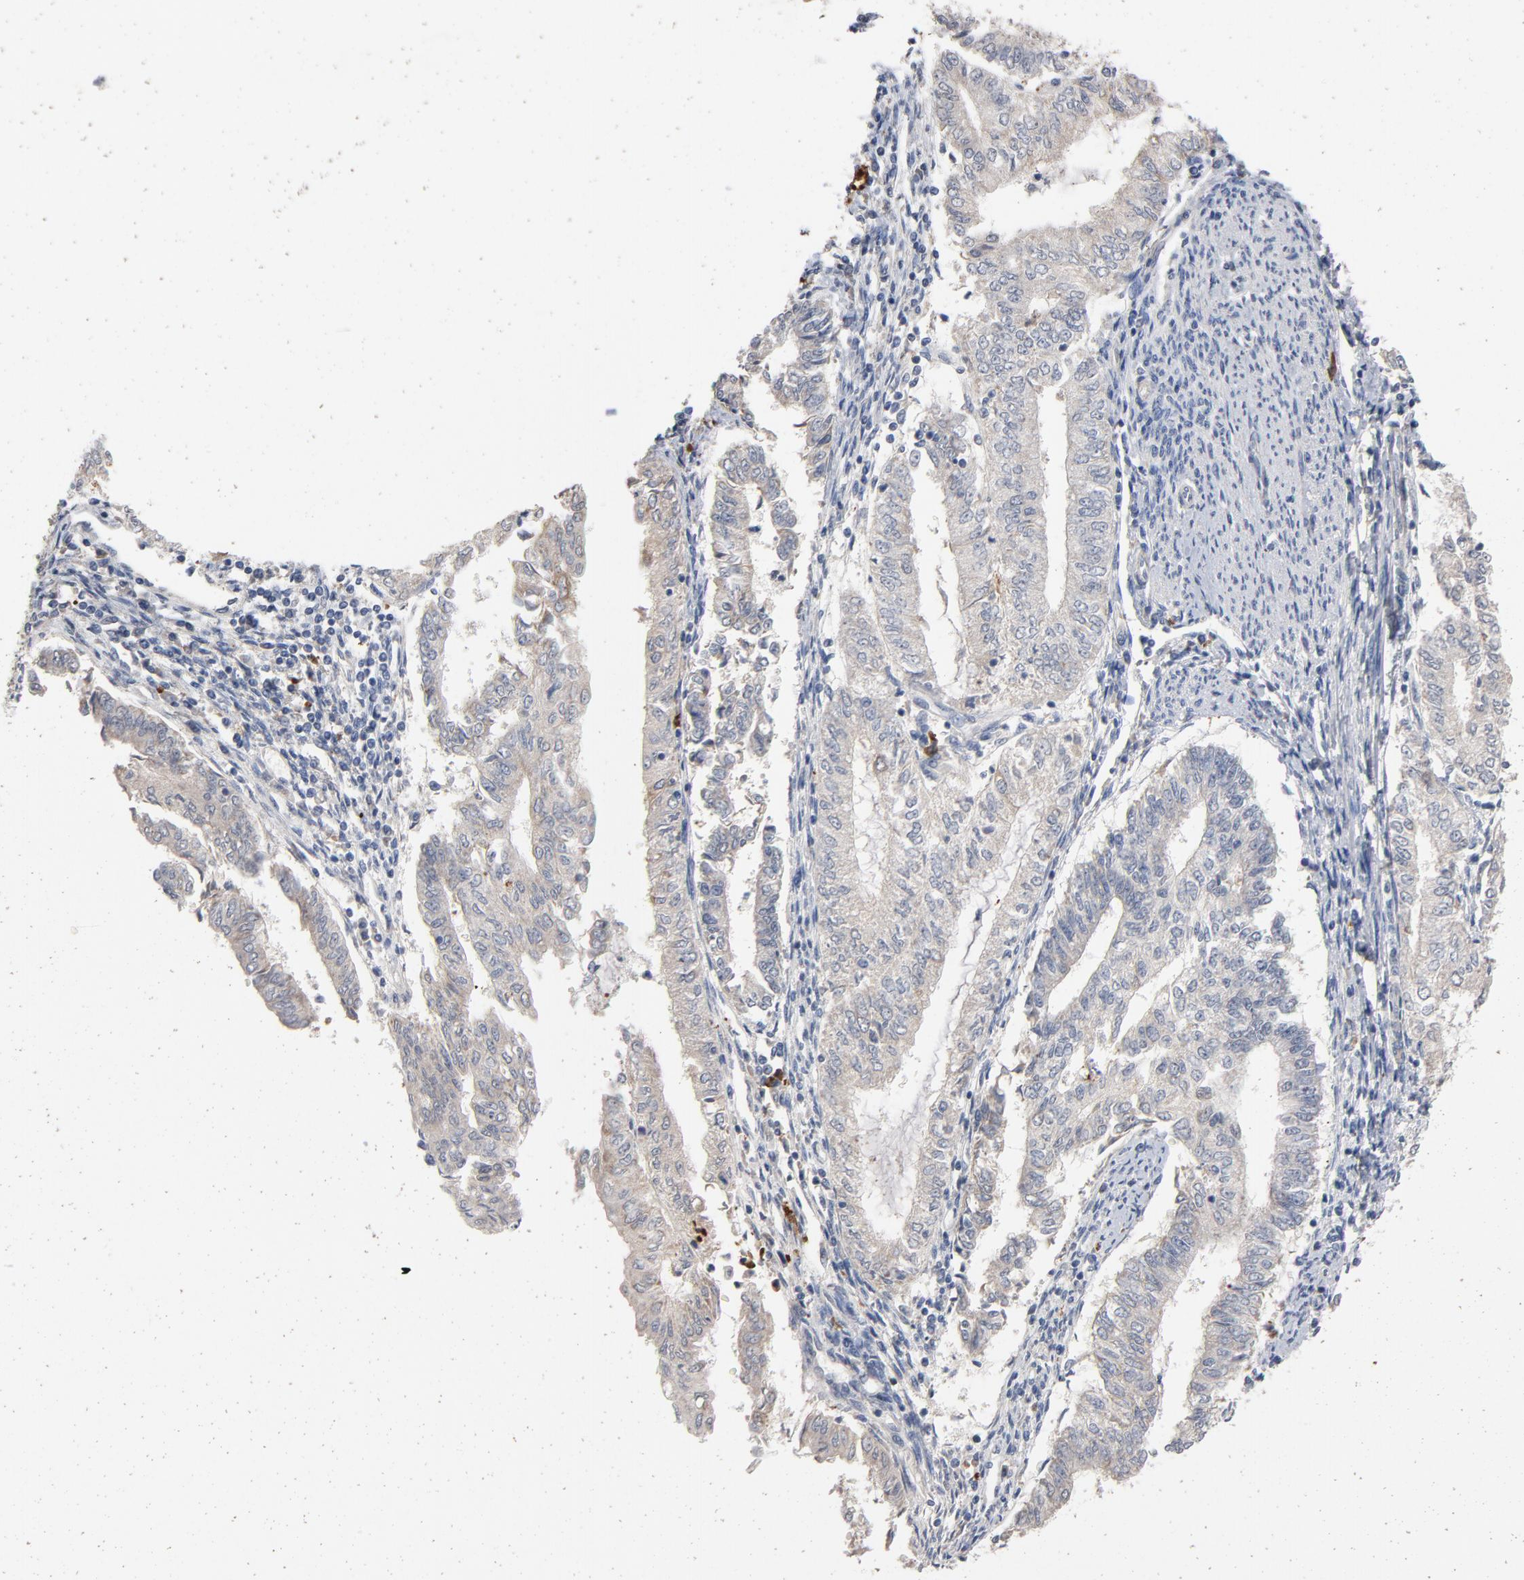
{"staining": {"intensity": "weak", "quantity": ">75%", "location": "cytoplasmic/membranous"}, "tissue": "endometrial cancer", "cell_type": "Tumor cells", "image_type": "cancer", "snomed": [{"axis": "morphology", "description": "Adenocarcinoma, NOS"}, {"axis": "topography", "description": "Endometrium"}], "caption": "Protein staining of endometrial cancer (adenocarcinoma) tissue demonstrates weak cytoplasmic/membranous expression in approximately >75% of tumor cells.", "gene": "CCDC134", "patient": {"sex": "female", "age": 66}}